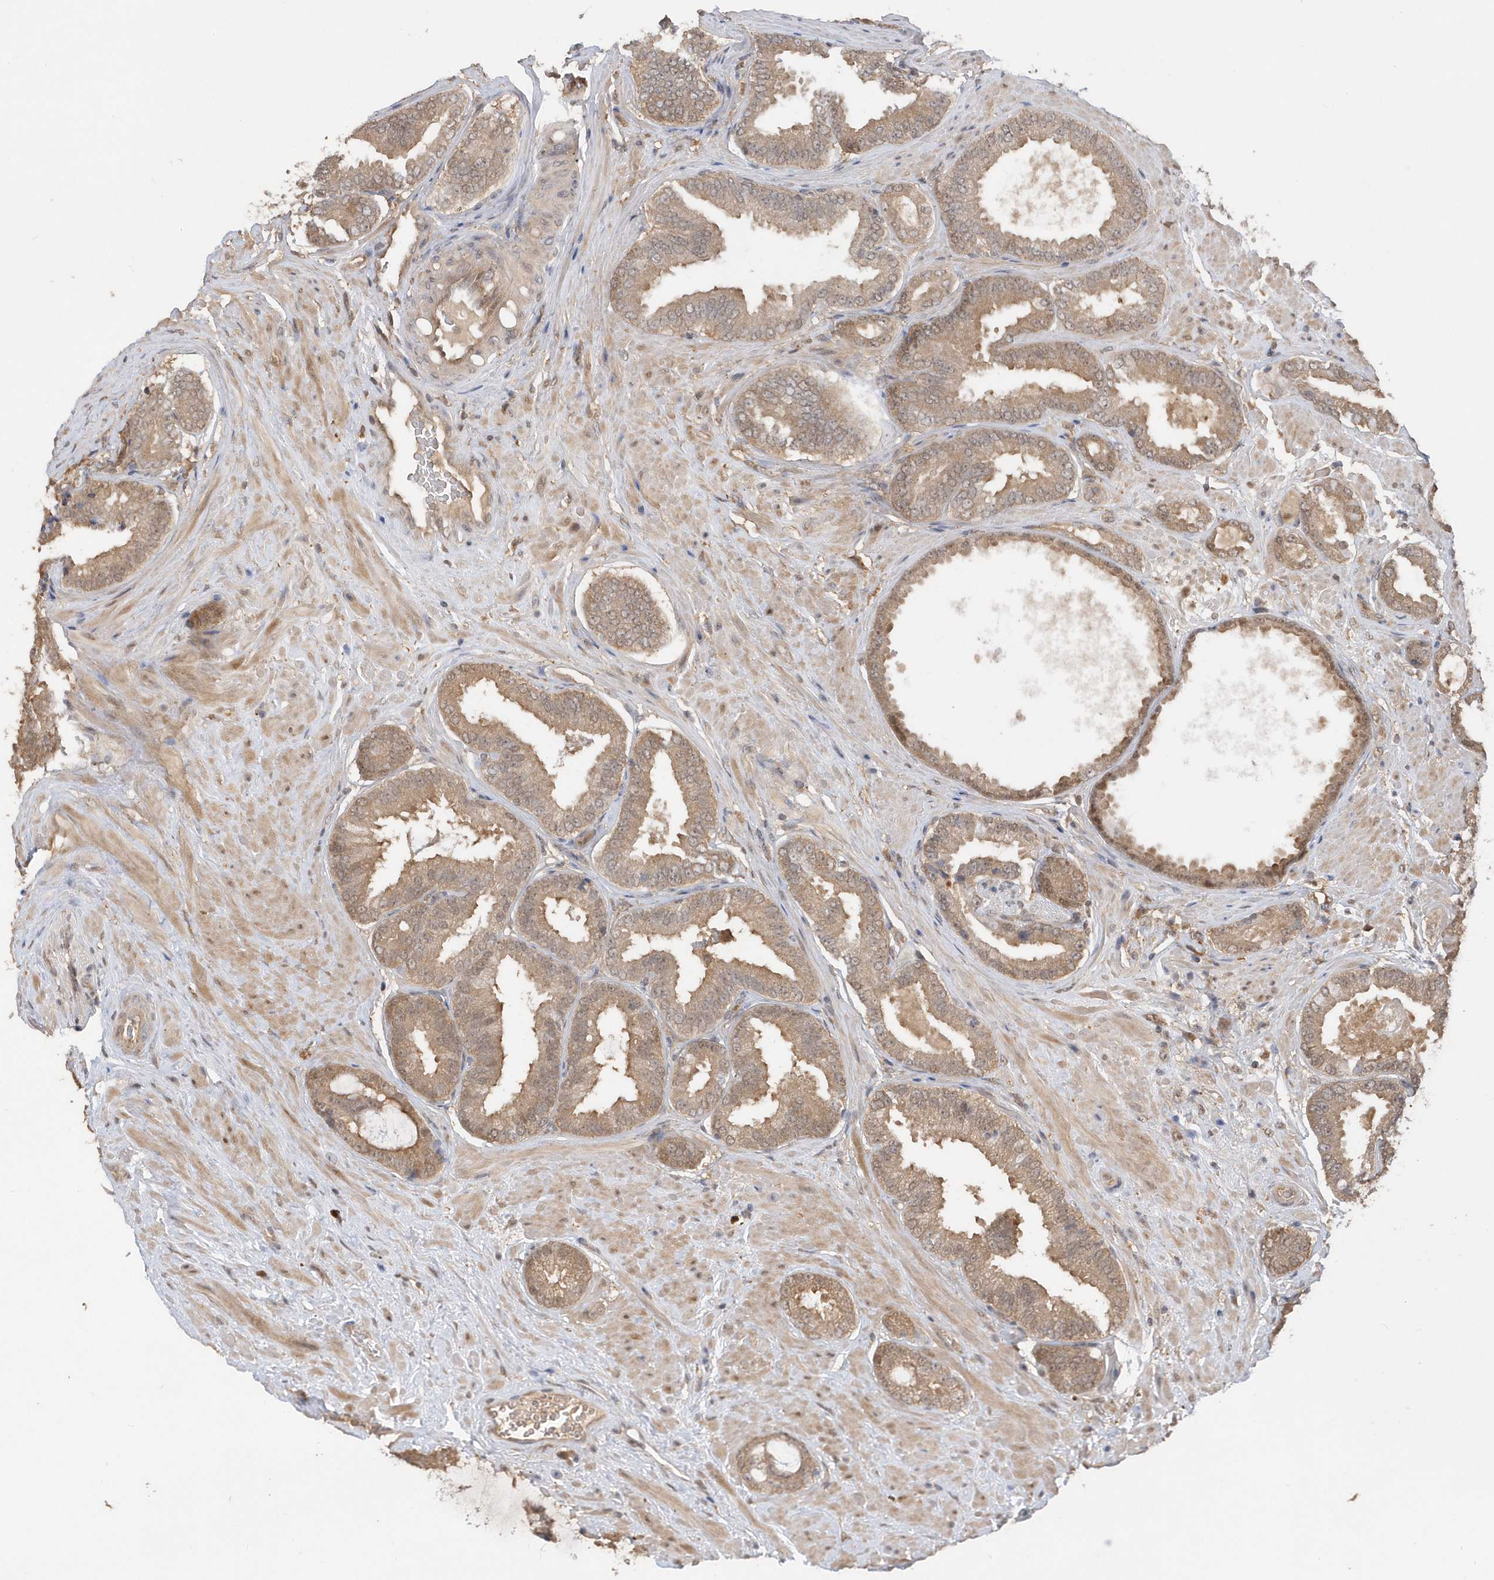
{"staining": {"intensity": "weak", "quantity": ">75%", "location": "cytoplasmic/membranous"}, "tissue": "prostate cancer", "cell_type": "Tumor cells", "image_type": "cancer", "snomed": [{"axis": "morphology", "description": "Normal tissue, NOS"}, {"axis": "morphology", "description": "Adenocarcinoma, Low grade"}, {"axis": "topography", "description": "Prostate"}, {"axis": "topography", "description": "Peripheral nerve tissue"}], "caption": "Brown immunohistochemical staining in adenocarcinoma (low-grade) (prostate) shows weak cytoplasmic/membranous expression in about >75% of tumor cells. The staining was performed using DAB (3,3'-diaminobenzidine) to visualize the protein expression in brown, while the nuclei were stained in blue with hematoxylin (Magnification: 20x).", "gene": "RPE", "patient": {"sex": "male", "age": 71}}